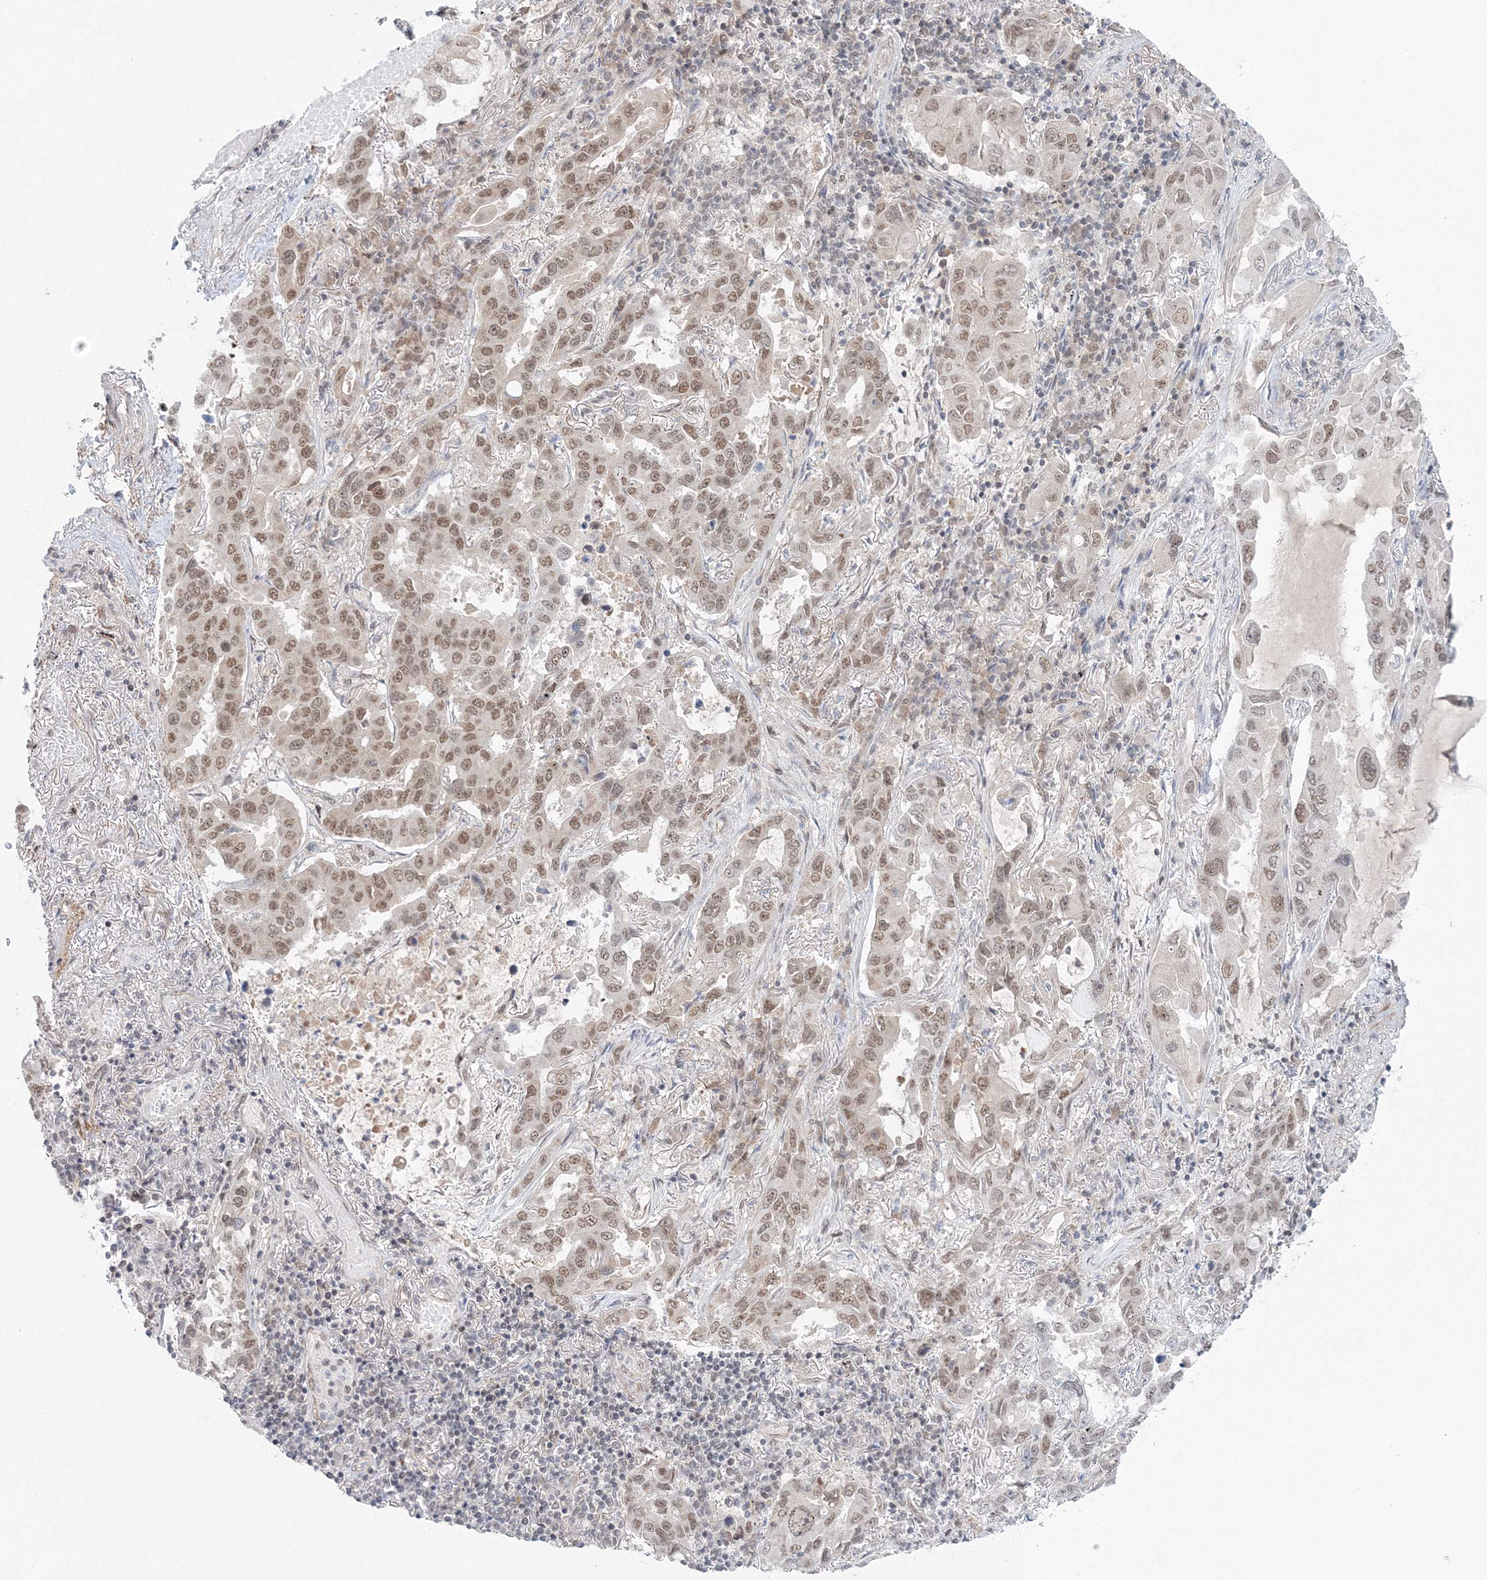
{"staining": {"intensity": "moderate", "quantity": "25%-75%", "location": "nuclear"}, "tissue": "lung cancer", "cell_type": "Tumor cells", "image_type": "cancer", "snomed": [{"axis": "morphology", "description": "Adenocarcinoma, NOS"}, {"axis": "topography", "description": "Lung"}], "caption": "There is medium levels of moderate nuclear positivity in tumor cells of lung adenocarcinoma, as demonstrated by immunohistochemical staining (brown color).", "gene": "NOA1", "patient": {"sex": "male", "age": 64}}